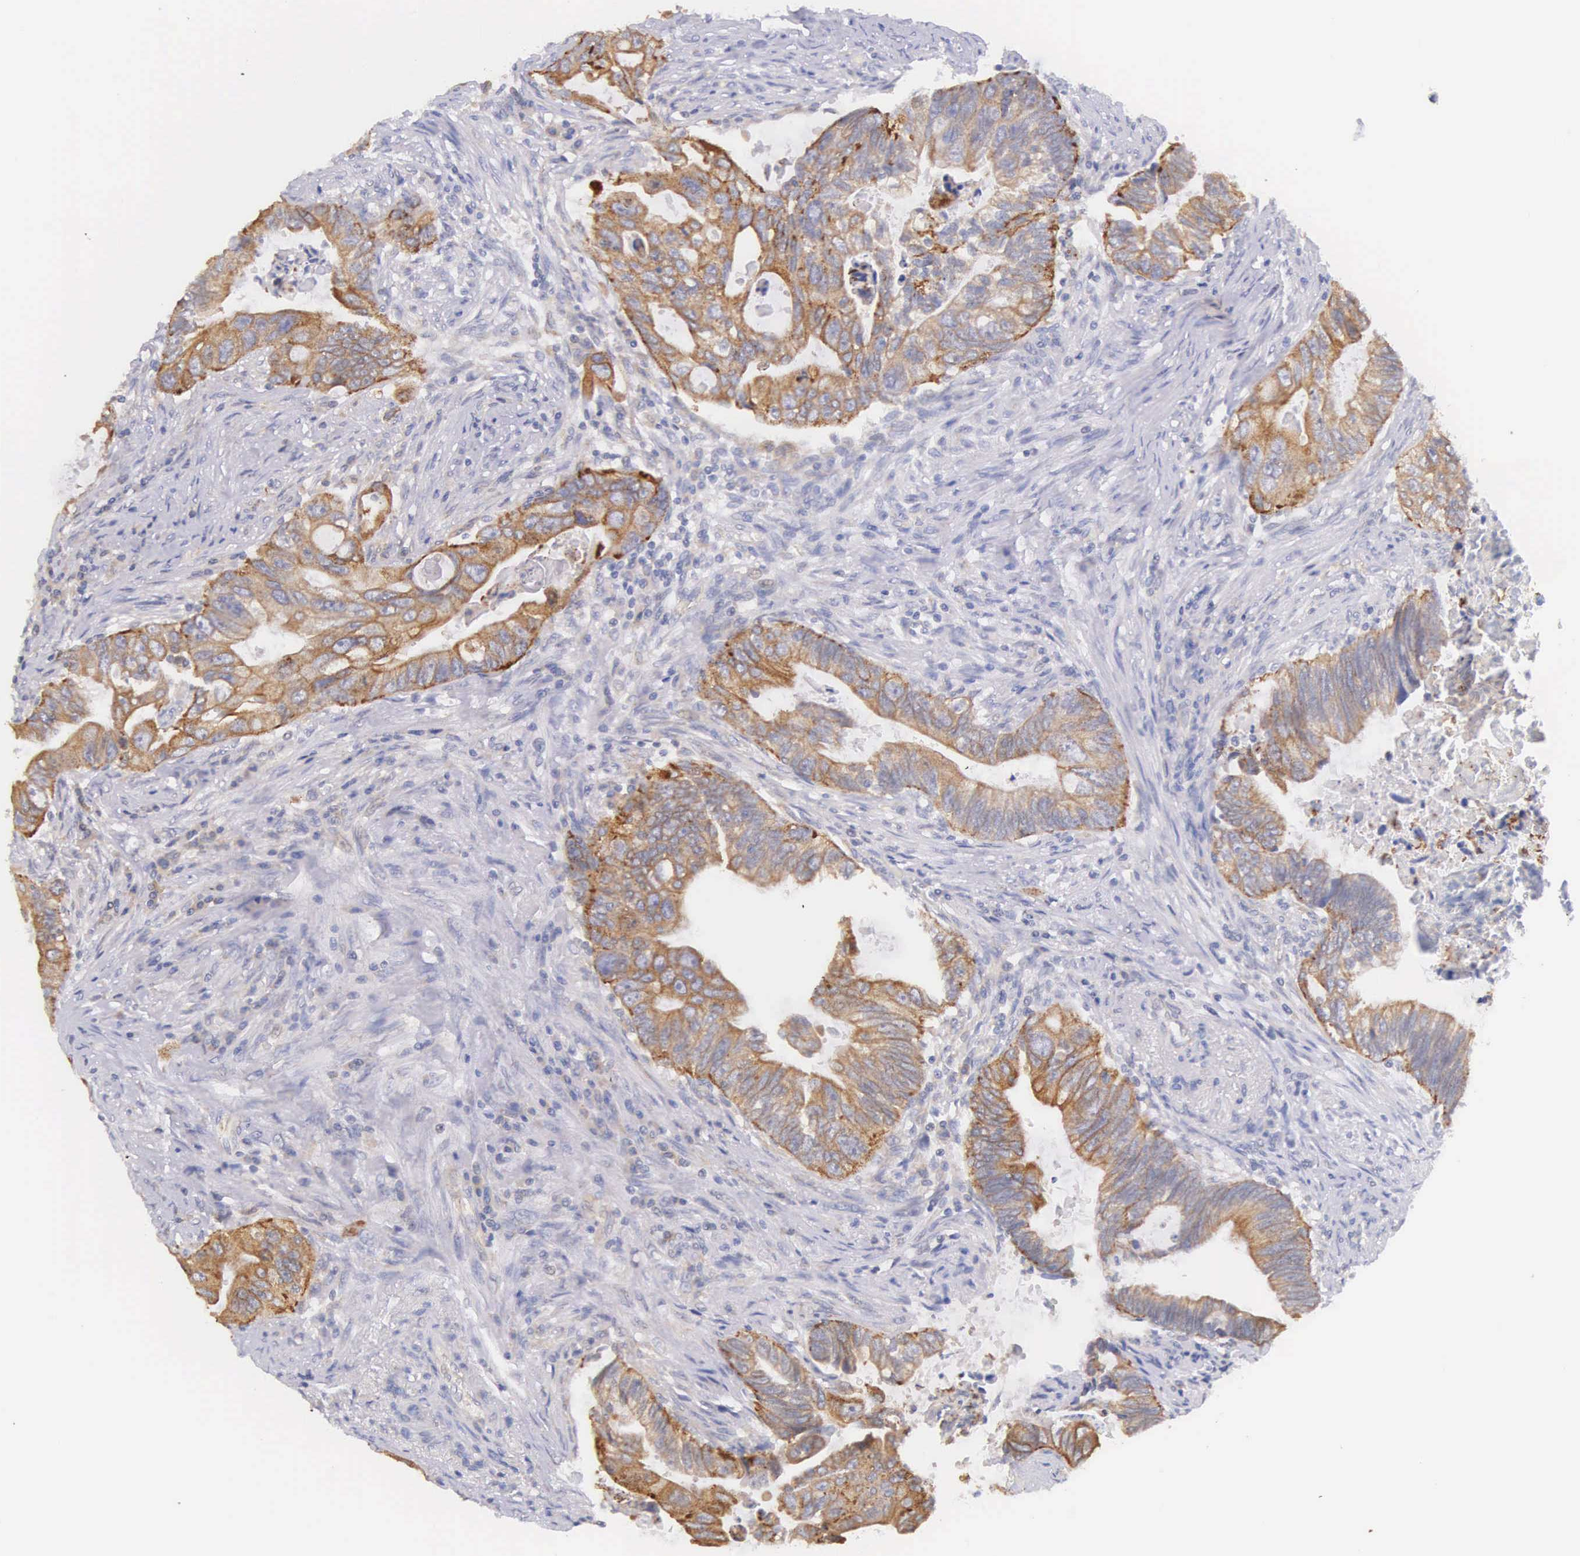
{"staining": {"intensity": "moderate", "quantity": ">75%", "location": "cytoplasmic/membranous"}, "tissue": "colorectal cancer", "cell_type": "Tumor cells", "image_type": "cancer", "snomed": [{"axis": "morphology", "description": "Adenocarcinoma, NOS"}, {"axis": "topography", "description": "Rectum"}], "caption": "This photomicrograph displays colorectal adenocarcinoma stained with immunohistochemistry to label a protein in brown. The cytoplasmic/membranous of tumor cells show moderate positivity for the protein. Nuclei are counter-stained blue.", "gene": "NSDHL", "patient": {"sex": "female", "age": 57}}